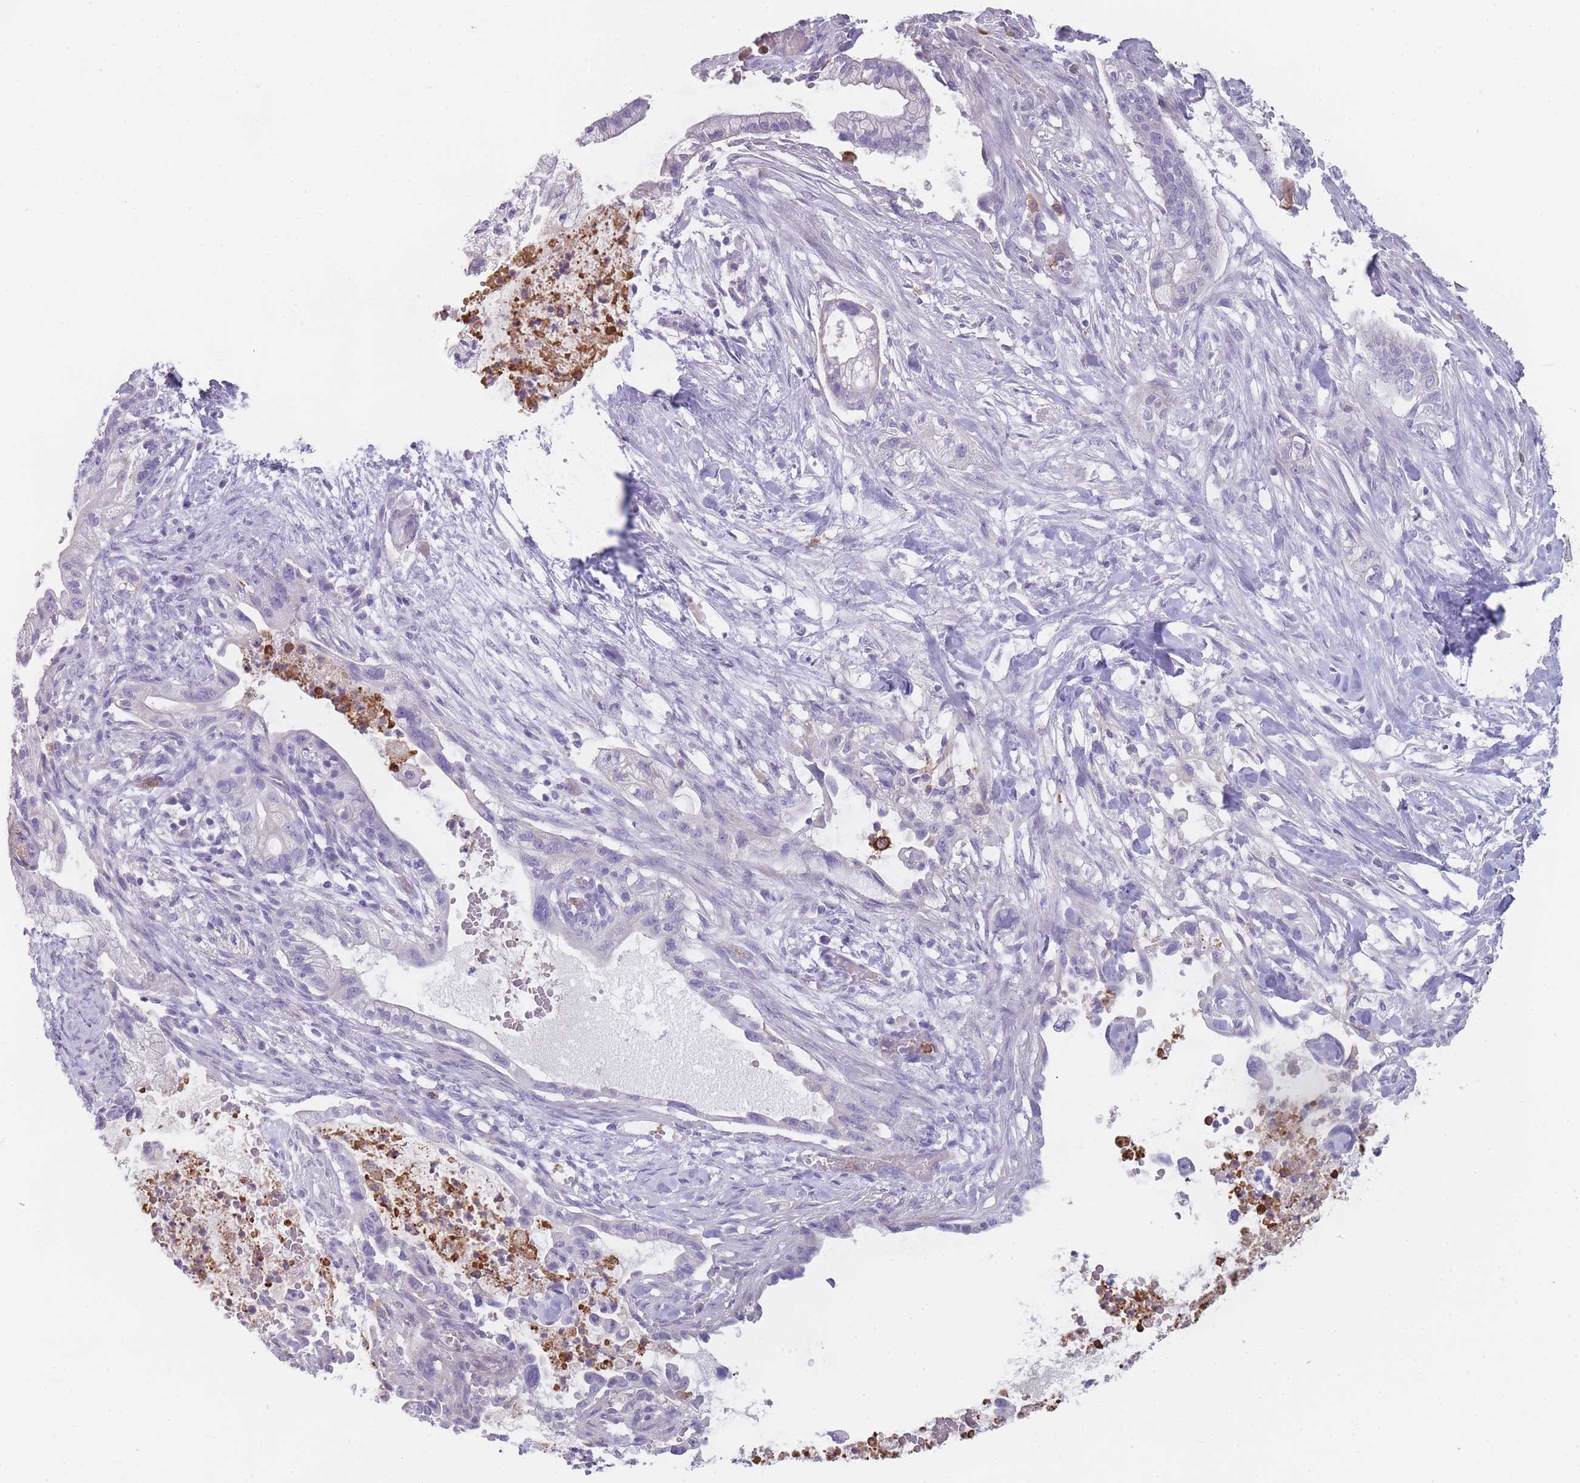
{"staining": {"intensity": "negative", "quantity": "none", "location": "none"}, "tissue": "pancreatic cancer", "cell_type": "Tumor cells", "image_type": "cancer", "snomed": [{"axis": "morphology", "description": "Adenocarcinoma, NOS"}, {"axis": "topography", "description": "Pancreas"}], "caption": "Immunohistochemical staining of human pancreatic cancer (adenocarcinoma) demonstrates no significant expression in tumor cells. The staining is performed using DAB (3,3'-diaminobenzidine) brown chromogen with nuclei counter-stained in using hematoxylin.", "gene": "CR1L", "patient": {"sex": "male", "age": 44}}